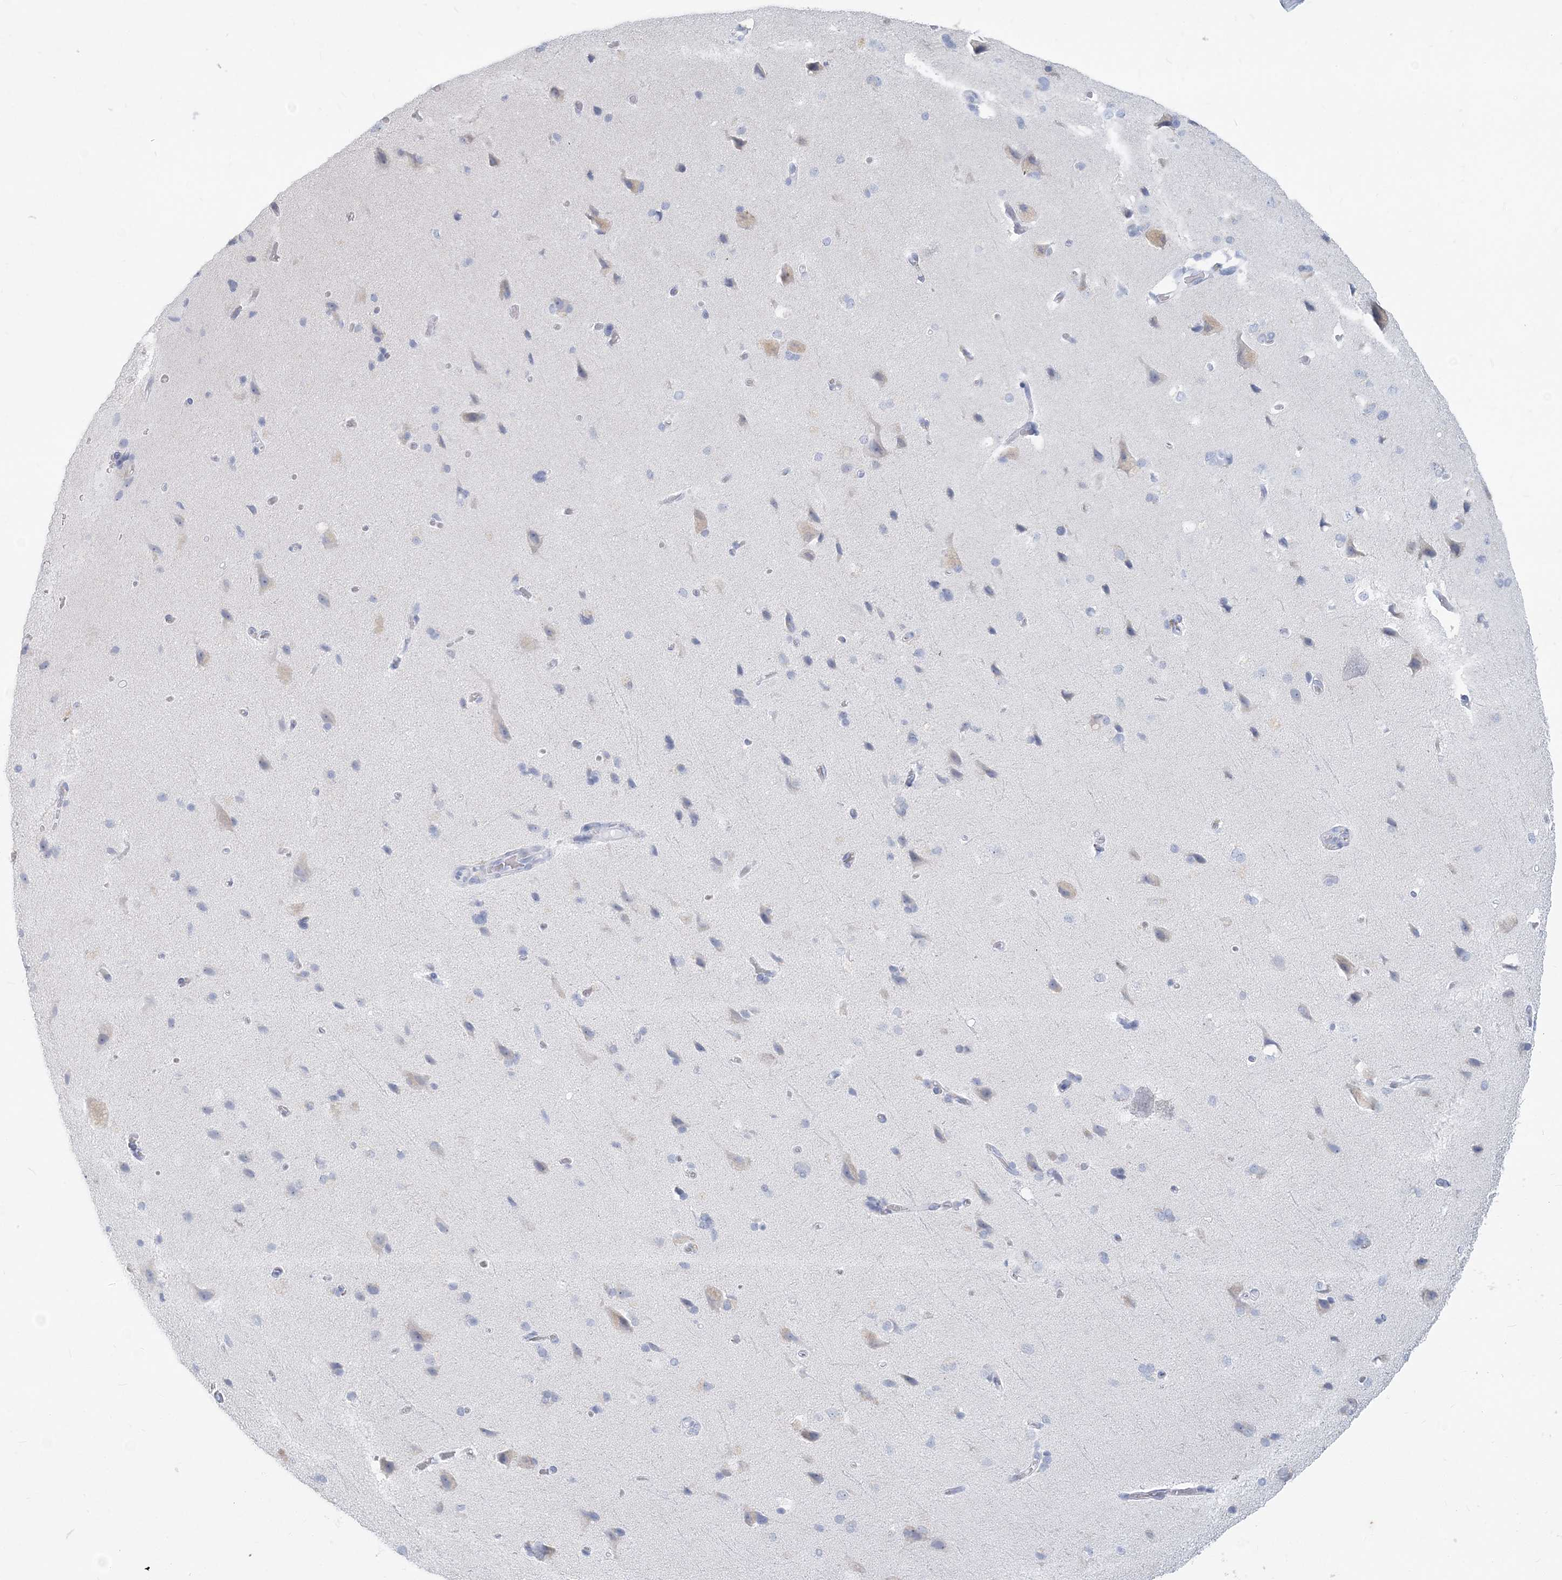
{"staining": {"intensity": "negative", "quantity": "none", "location": "none"}, "tissue": "cerebral cortex", "cell_type": "Endothelial cells", "image_type": "normal", "snomed": [{"axis": "morphology", "description": "Normal tissue, NOS"}, {"axis": "topography", "description": "Cerebral cortex"}], "caption": "DAB immunohistochemical staining of benign human cerebral cortex exhibits no significant positivity in endothelial cells. Nuclei are stained in blue.", "gene": "CSN1S1", "patient": {"sex": "male", "age": 62}}